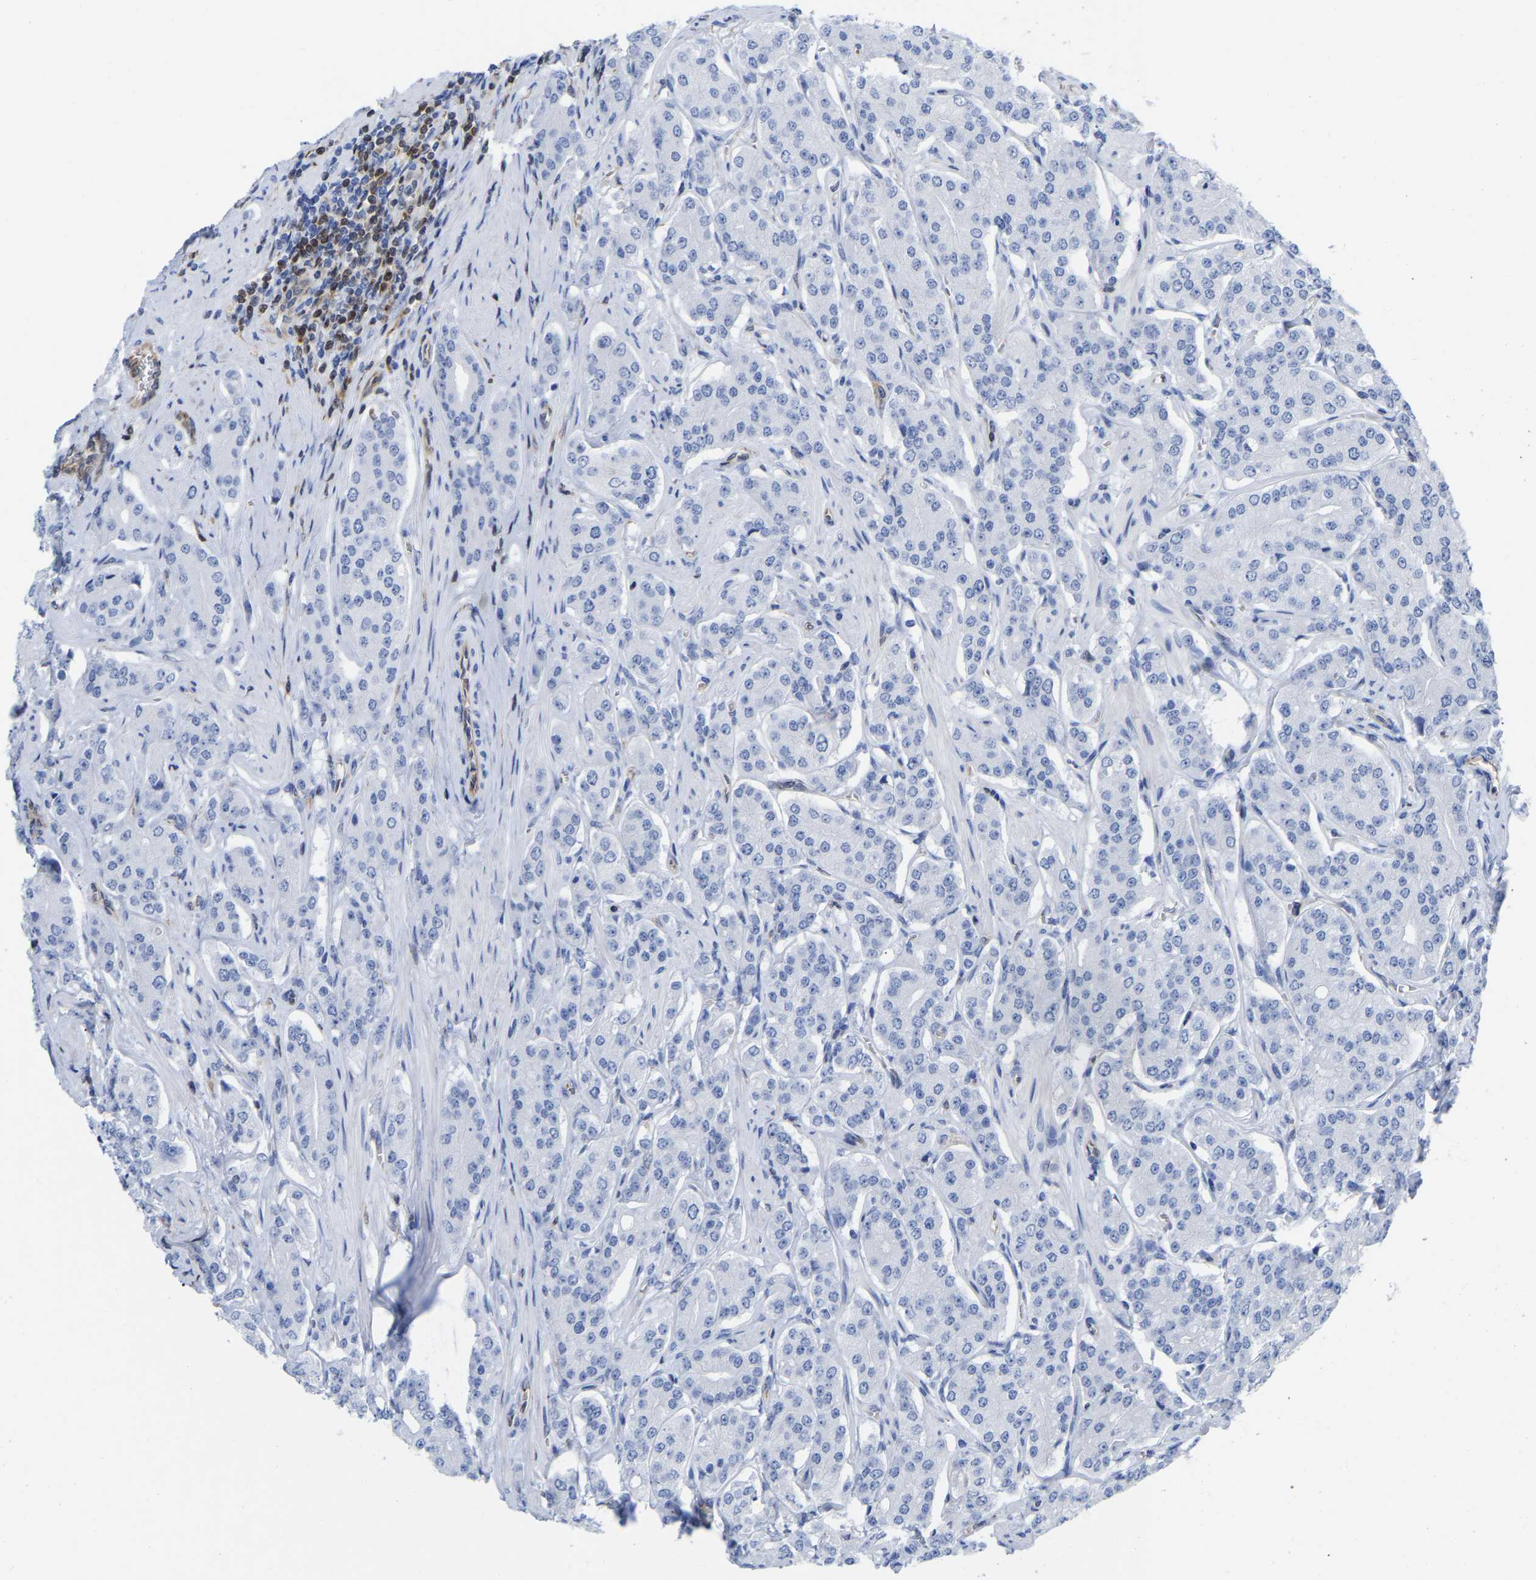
{"staining": {"intensity": "negative", "quantity": "none", "location": "none"}, "tissue": "prostate cancer", "cell_type": "Tumor cells", "image_type": "cancer", "snomed": [{"axis": "morphology", "description": "Adenocarcinoma, Low grade"}, {"axis": "topography", "description": "Prostate"}], "caption": "Human prostate cancer (adenocarcinoma (low-grade)) stained for a protein using immunohistochemistry (IHC) reveals no positivity in tumor cells.", "gene": "GIMAP4", "patient": {"sex": "male", "age": 69}}